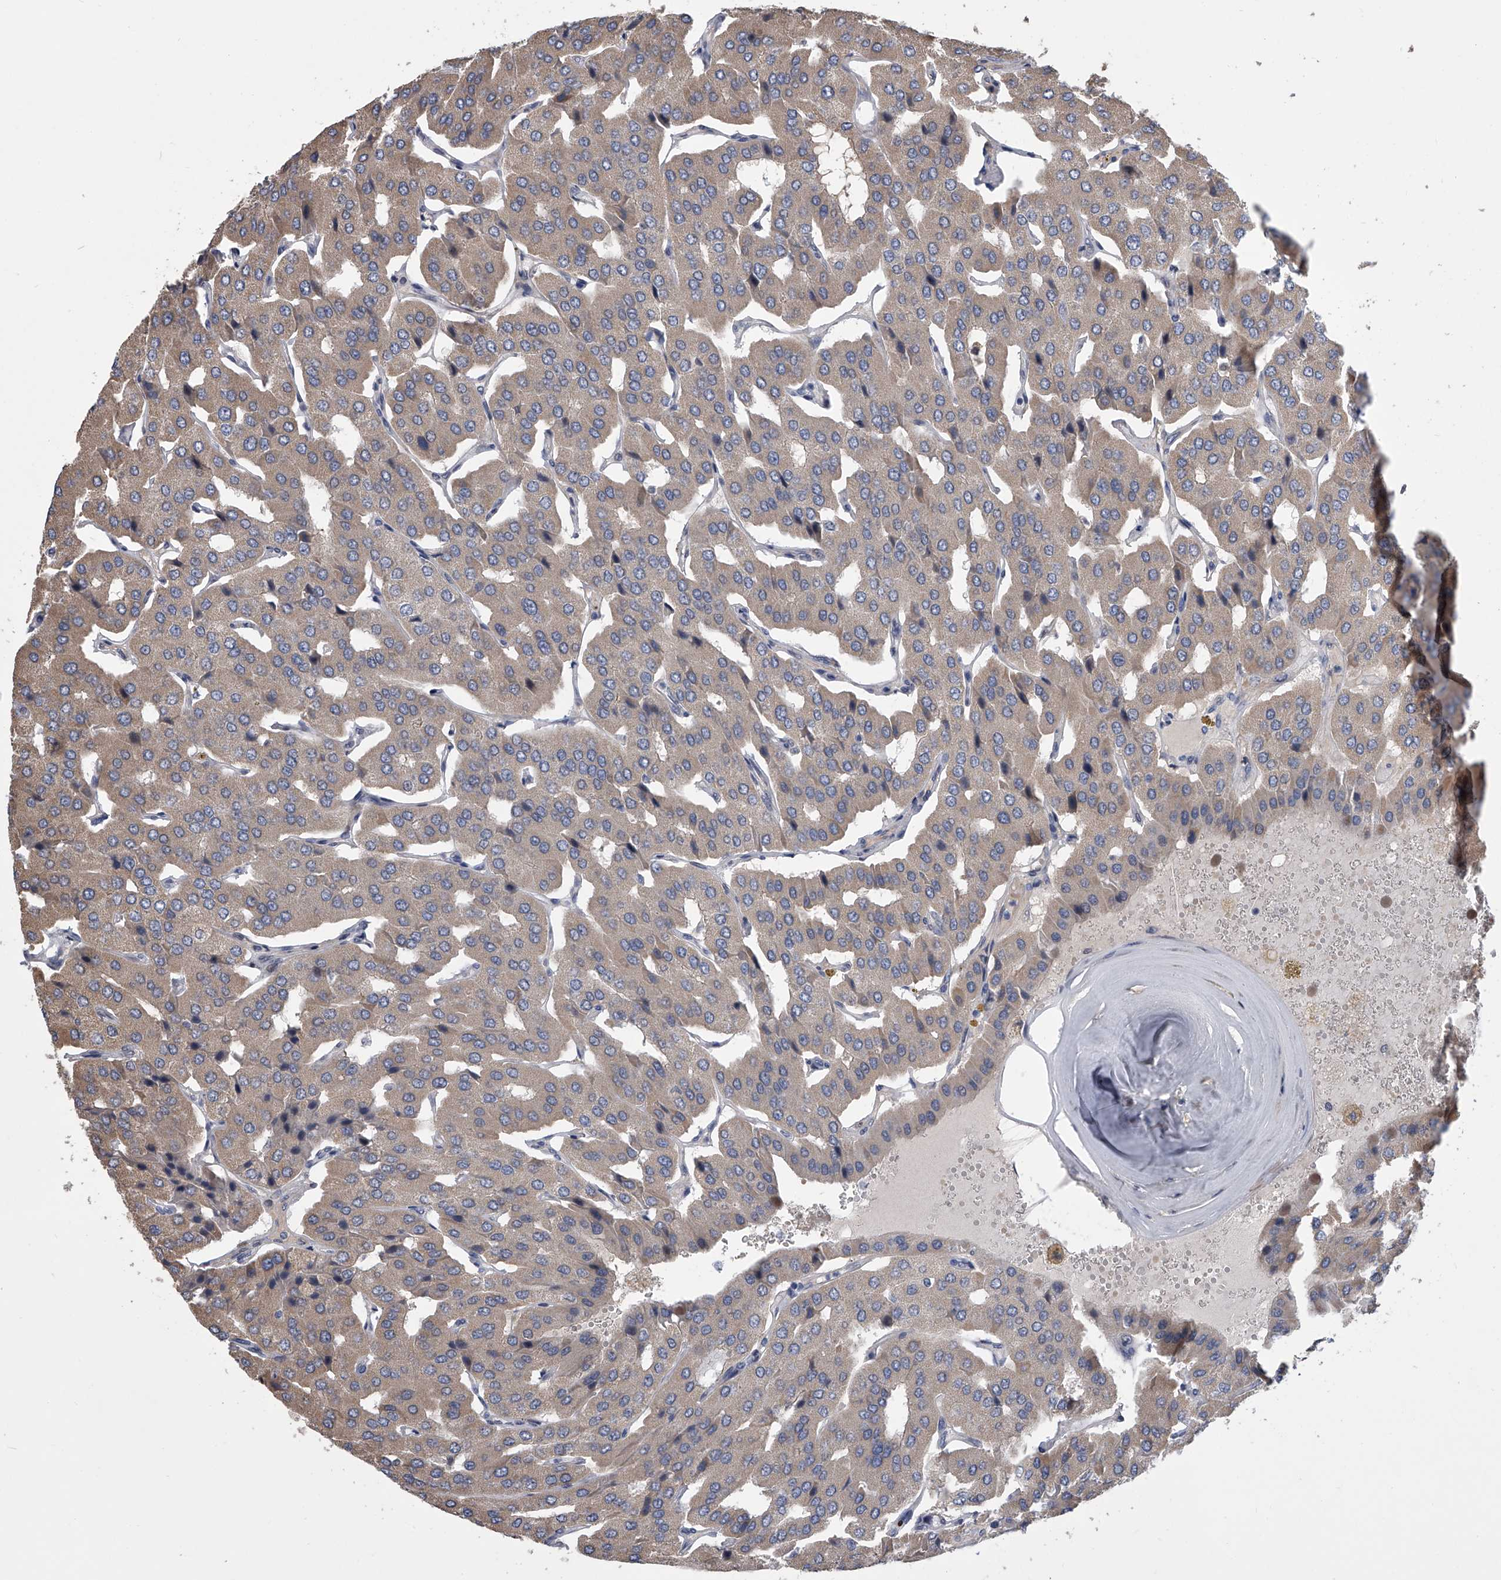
{"staining": {"intensity": "weak", "quantity": ">75%", "location": "cytoplasmic/membranous"}, "tissue": "parathyroid gland", "cell_type": "Glandular cells", "image_type": "normal", "snomed": [{"axis": "morphology", "description": "Normal tissue, NOS"}, {"axis": "morphology", "description": "Adenoma, NOS"}, {"axis": "topography", "description": "Parathyroid gland"}], "caption": "Weak cytoplasmic/membranous positivity for a protein is appreciated in about >75% of glandular cells of normal parathyroid gland using IHC.", "gene": "ZNF426", "patient": {"sex": "female", "age": 86}}